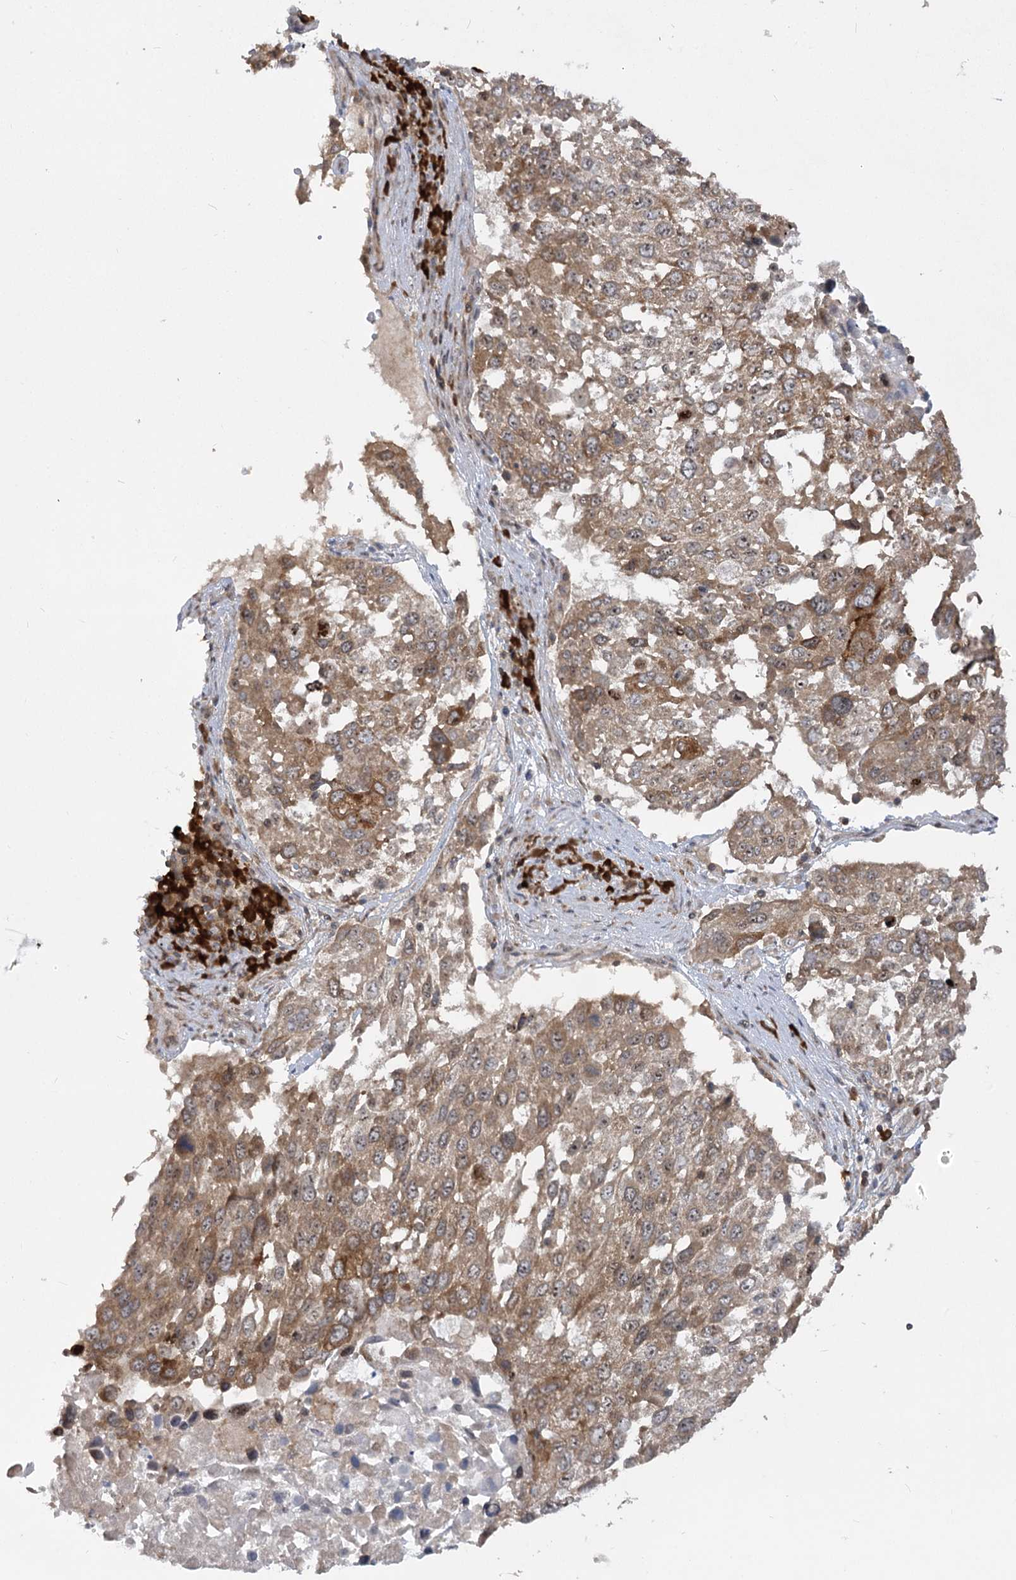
{"staining": {"intensity": "moderate", "quantity": ">75%", "location": "cytoplasmic/membranous"}, "tissue": "lung cancer", "cell_type": "Tumor cells", "image_type": "cancer", "snomed": [{"axis": "morphology", "description": "Squamous cell carcinoma, NOS"}, {"axis": "topography", "description": "Lung"}], "caption": "Immunohistochemical staining of human lung cancer reveals medium levels of moderate cytoplasmic/membranous positivity in approximately >75% of tumor cells.", "gene": "SYTL1", "patient": {"sex": "male", "age": 65}}